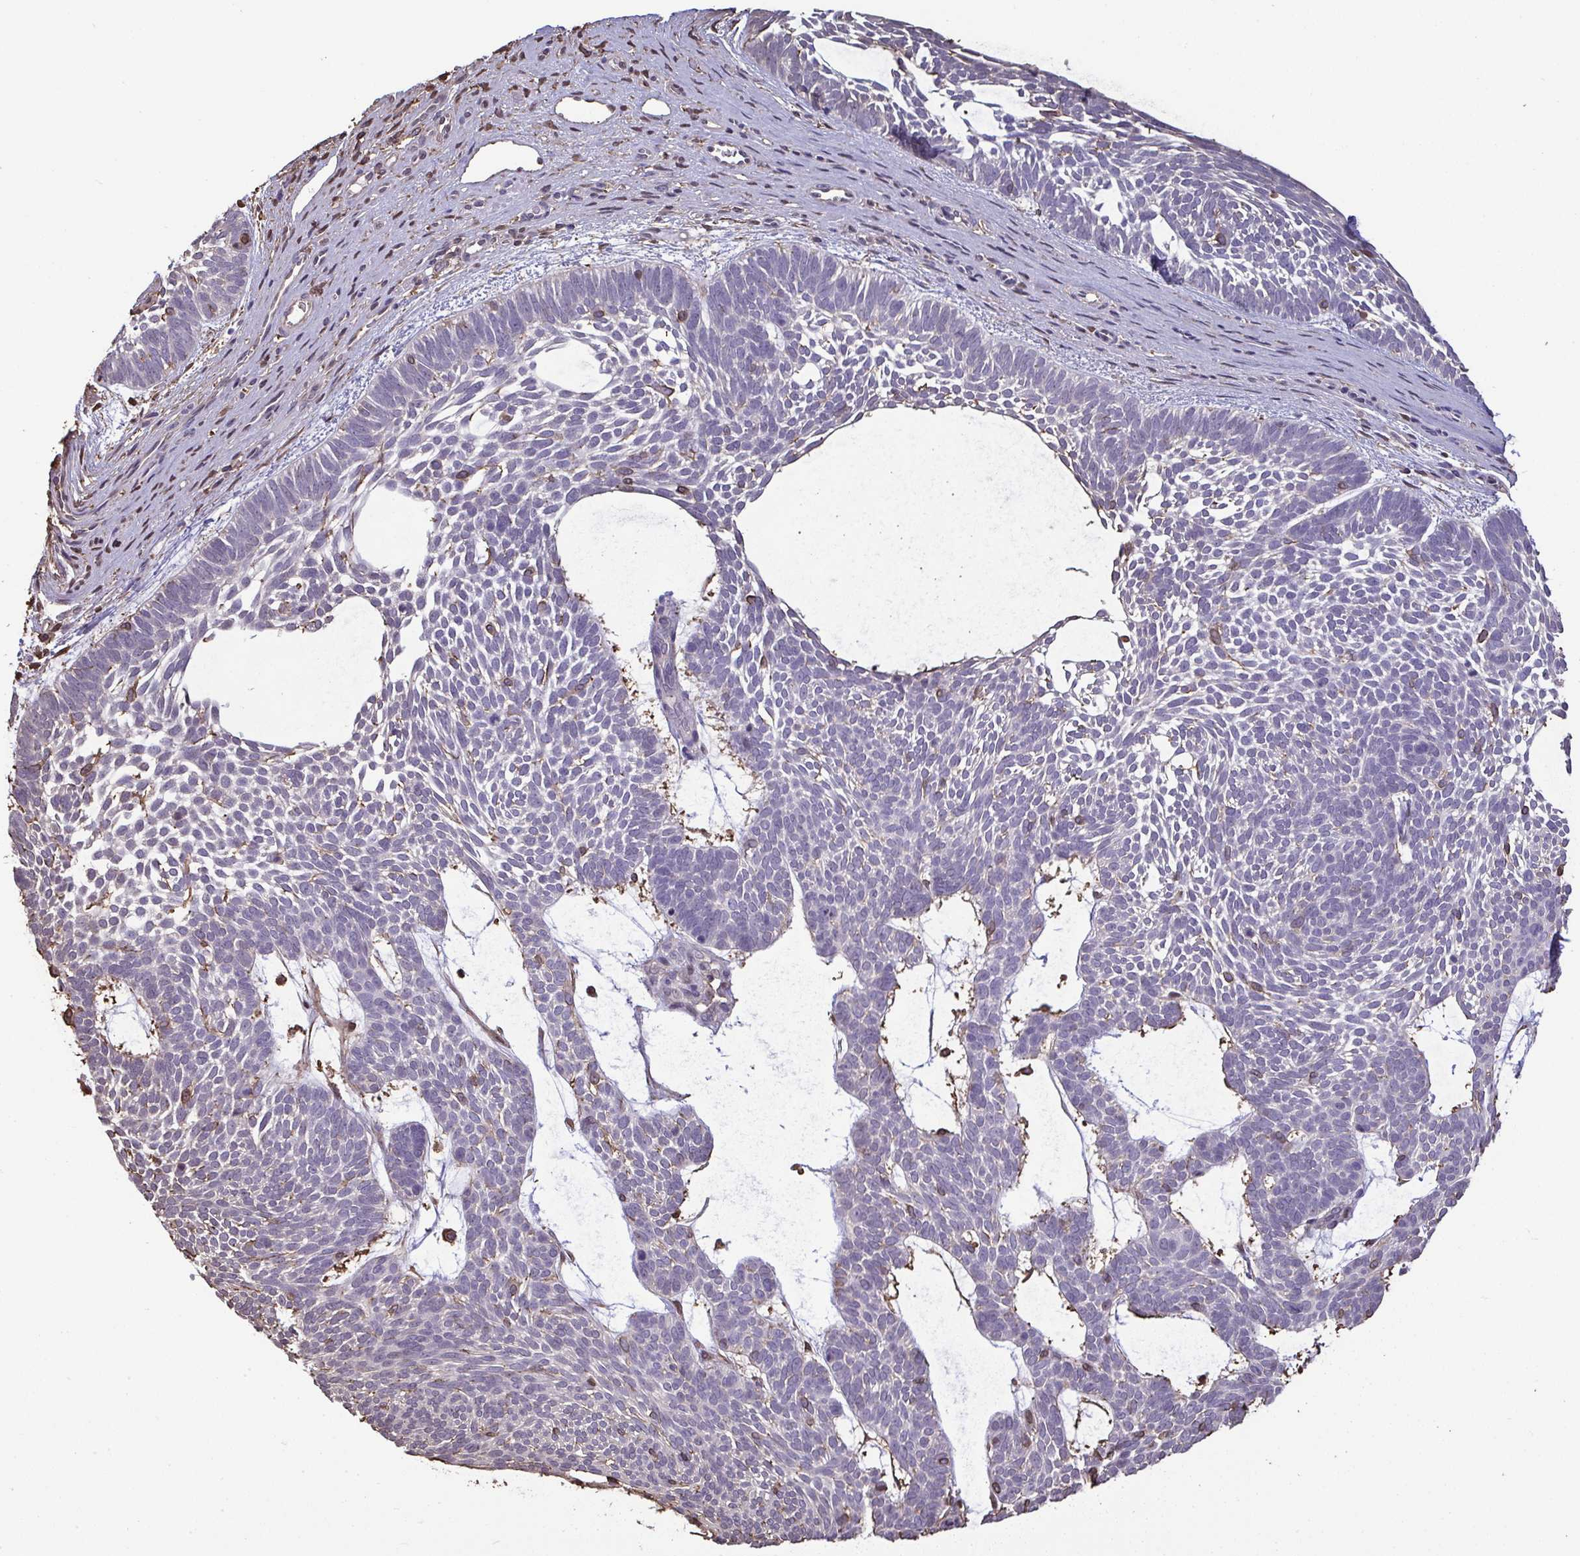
{"staining": {"intensity": "negative", "quantity": "none", "location": "none"}, "tissue": "skin cancer", "cell_type": "Tumor cells", "image_type": "cancer", "snomed": [{"axis": "morphology", "description": "Basal cell carcinoma"}, {"axis": "topography", "description": "Skin"}, {"axis": "topography", "description": "Skin of face"}], "caption": "The micrograph exhibits no staining of tumor cells in skin cancer. (Brightfield microscopy of DAB immunohistochemistry (IHC) at high magnification).", "gene": "ANXA5", "patient": {"sex": "male", "age": 83}}